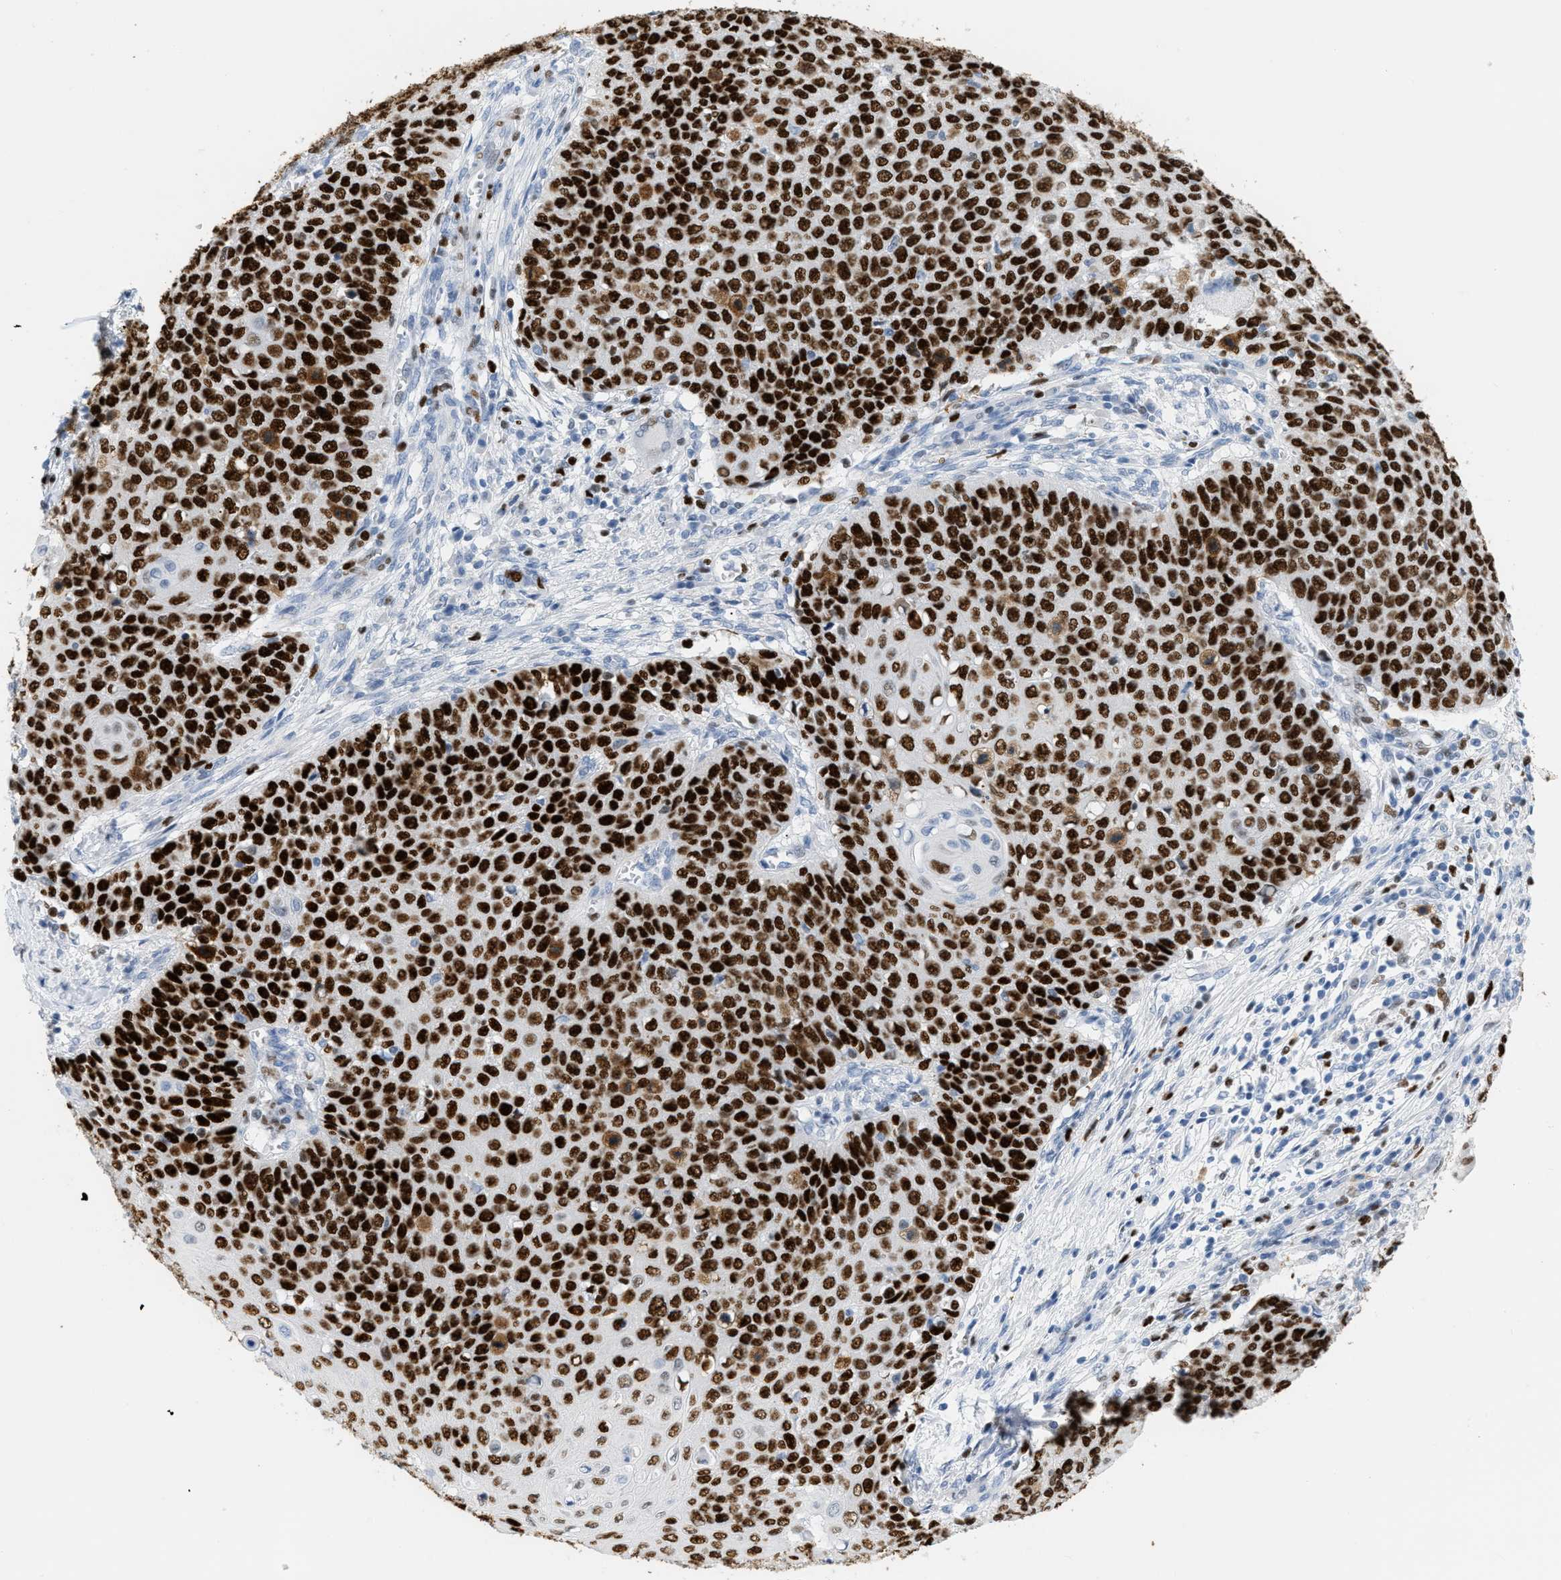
{"staining": {"intensity": "strong", "quantity": ">75%", "location": "nuclear"}, "tissue": "cervical cancer", "cell_type": "Tumor cells", "image_type": "cancer", "snomed": [{"axis": "morphology", "description": "Squamous cell carcinoma, NOS"}, {"axis": "topography", "description": "Cervix"}], "caption": "IHC of human squamous cell carcinoma (cervical) demonstrates high levels of strong nuclear expression in approximately >75% of tumor cells.", "gene": "MCM7", "patient": {"sex": "female", "age": 39}}